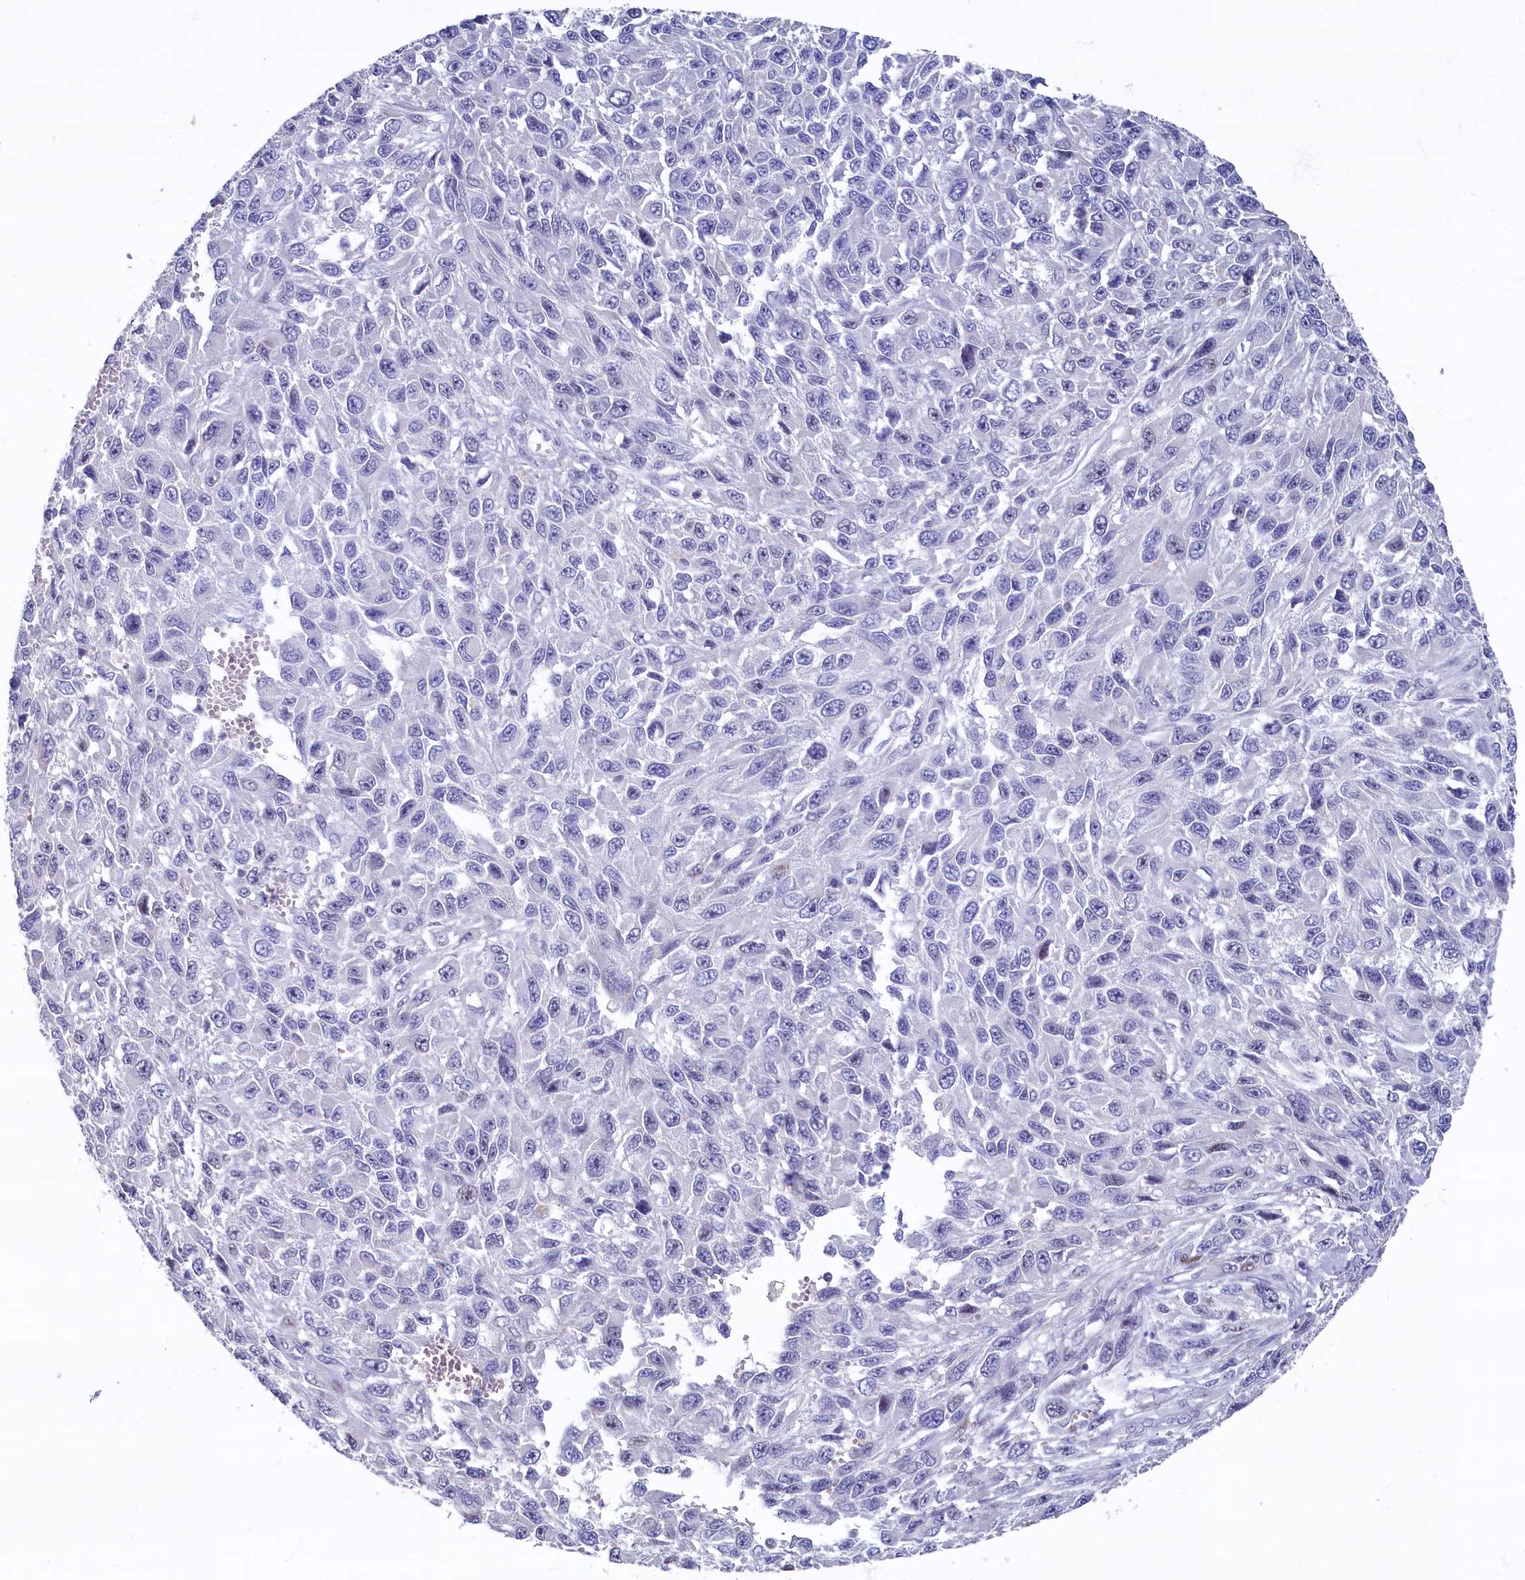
{"staining": {"intensity": "negative", "quantity": "none", "location": "none"}, "tissue": "melanoma", "cell_type": "Tumor cells", "image_type": "cancer", "snomed": [{"axis": "morphology", "description": "Normal tissue, NOS"}, {"axis": "morphology", "description": "Malignant melanoma, NOS"}, {"axis": "topography", "description": "Skin"}], "caption": "This is a histopathology image of immunohistochemistry (IHC) staining of melanoma, which shows no staining in tumor cells.", "gene": "ASXL3", "patient": {"sex": "female", "age": 96}}